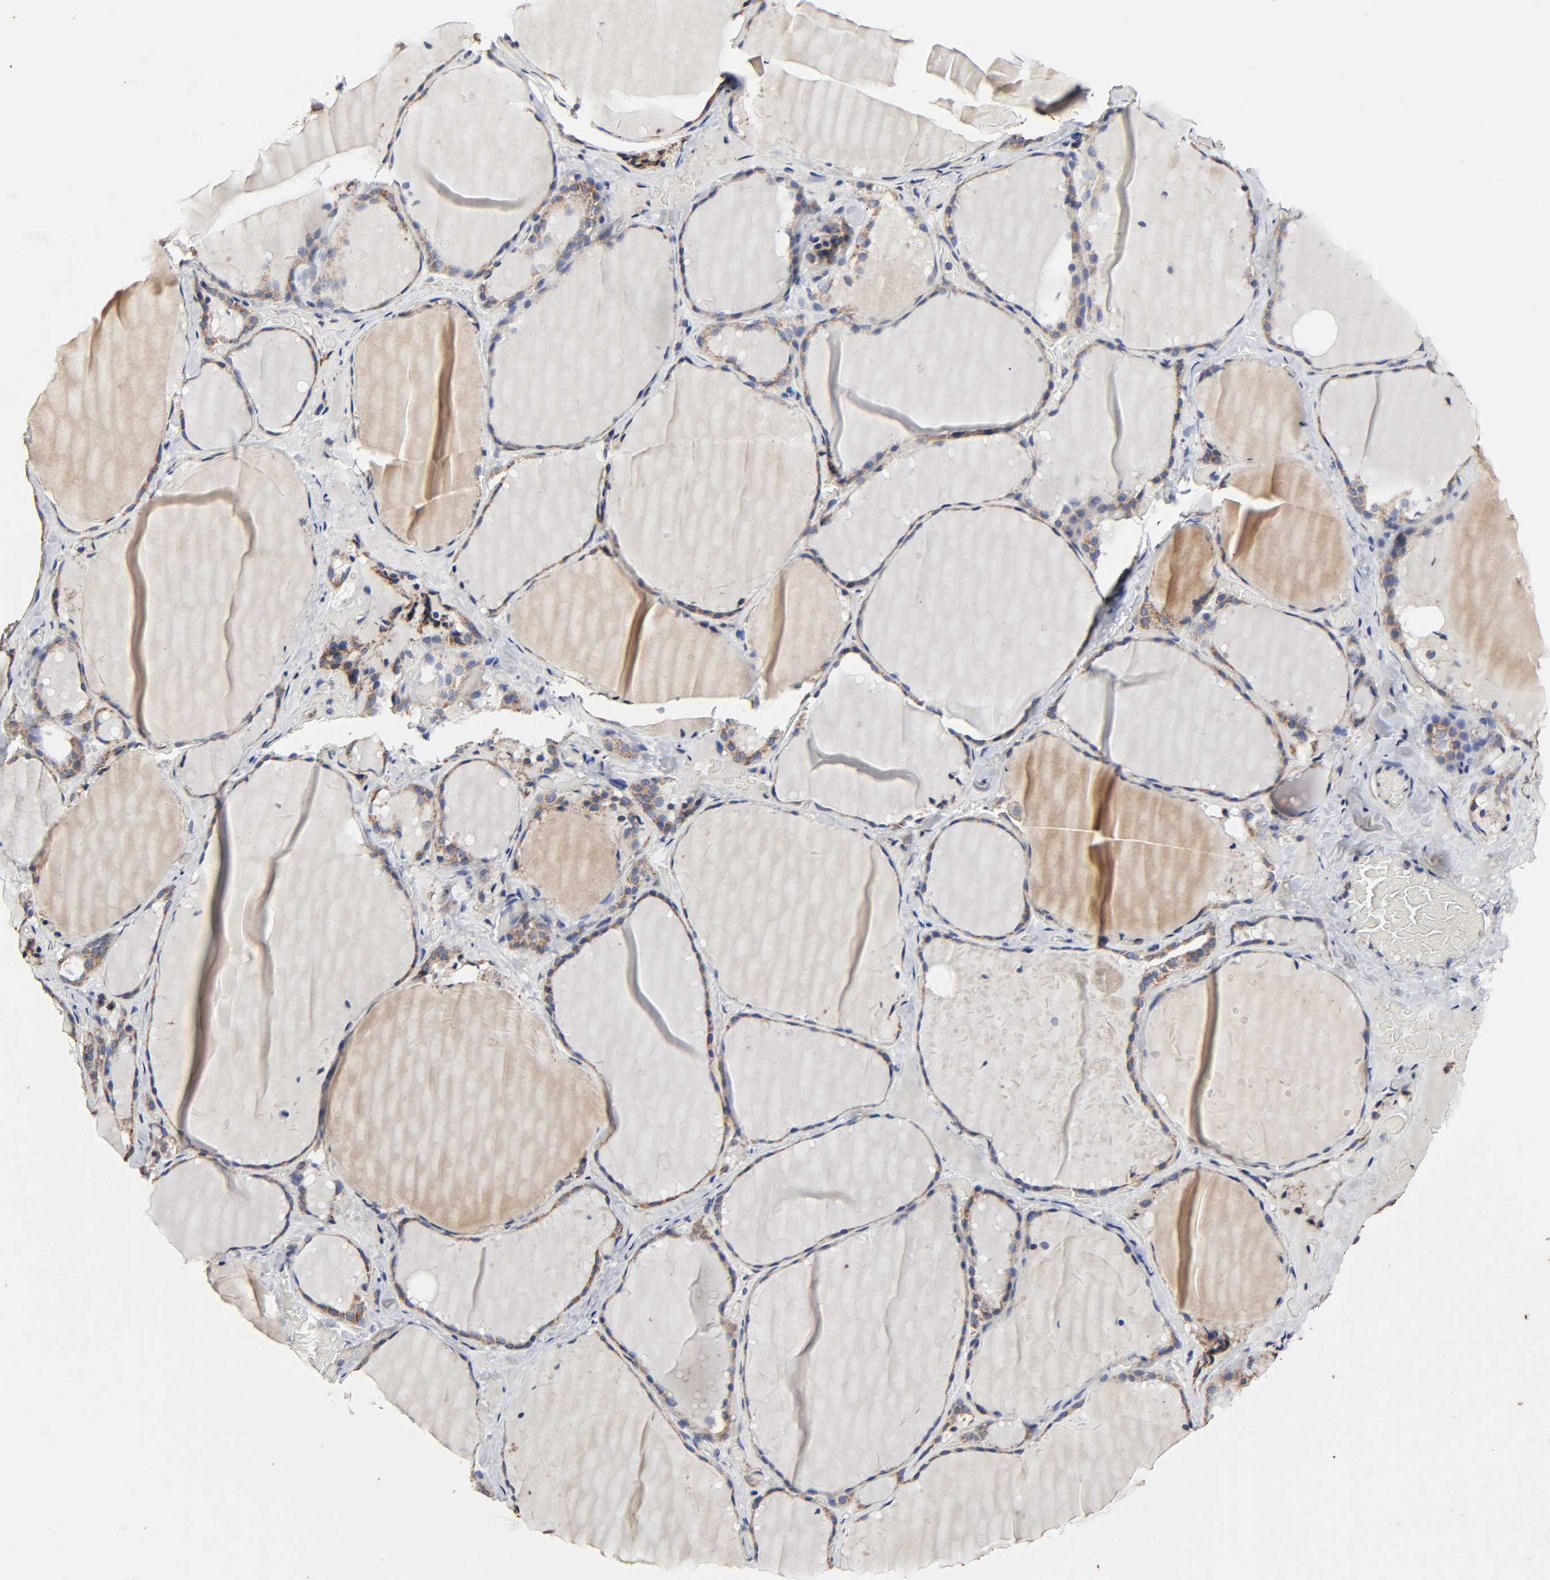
{"staining": {"intensity": "moderate", "quantity": ">75%", "location": "cytoplasmic/membranous"}, "tissue": "thyroid gland", "cell_type": "Glandular cells", "image_type": "normal", "snomed": [{"axis": "morphology", "description": "Normal tissue, NOS"}, {"axis": "topography", "description": "Thyroid gland"}], "caption": "The histopathology image shows staining of benign thyroid gland, revealing moderate cytoplasmic/membranous protein positivity (brown color) within glandular cells.", "gene": "COX6B1", "patient": {"sex": "female", "age": 22}}